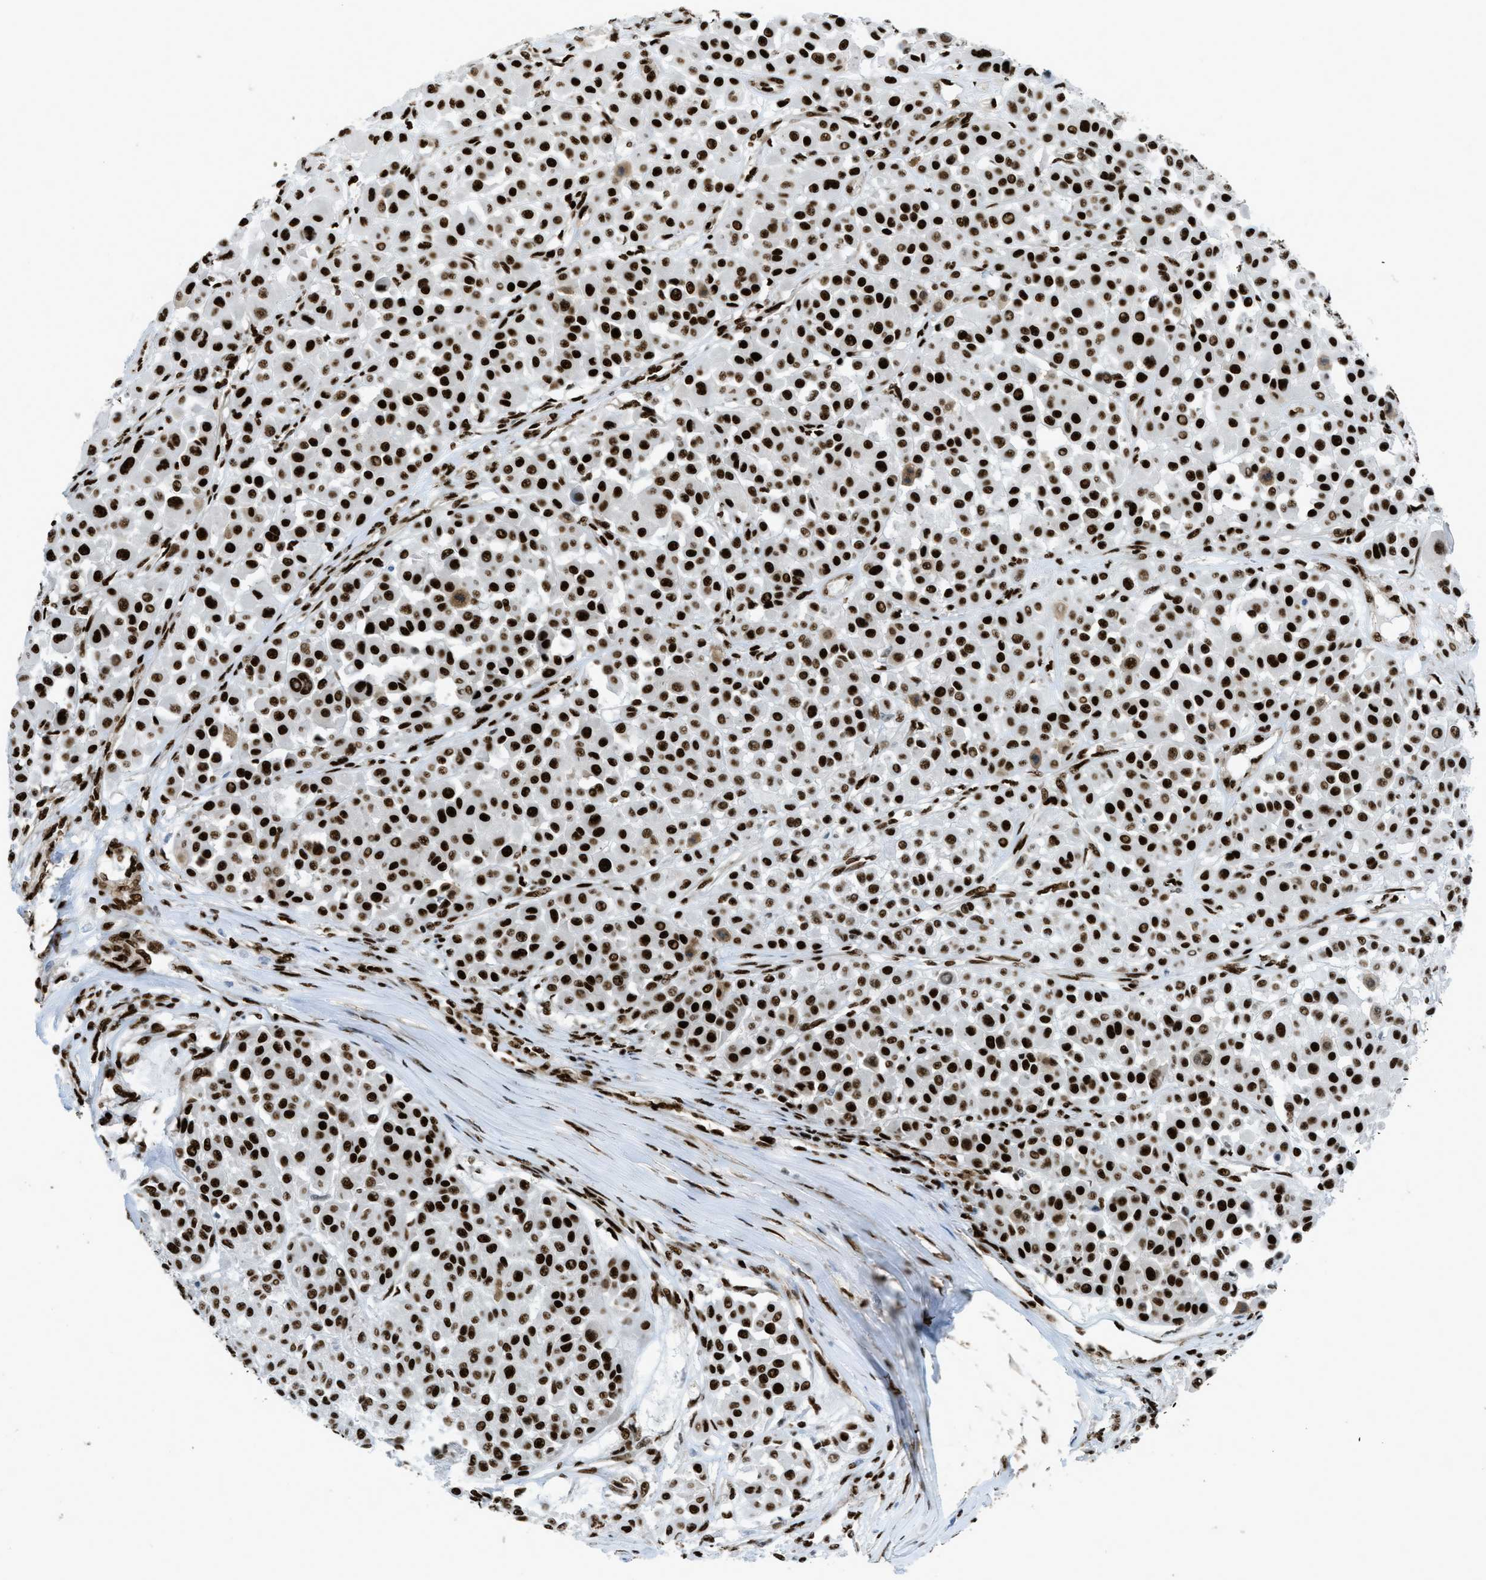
{"staining": {"intensity": "strong", "quantity": ">75%", "location": "nuclear"}, "tissue": "melanoma", "cell_type": "Tumor cells", "image_type": "cancer", "snomed": [{"axis": "morphology", "description": "Malignant melanoma, Metastatic site"}, {"axis": "topography", "description": "Soft tissue"}], "caption": "Approximately >75% of tumor cells in malignant melanoma (metastatic site) reveal strong nuclear protein expression as visualized by brown immunohistochemical staining.", "gene": "ZNF207", "patient": {"sex": "male", "age": 41}}